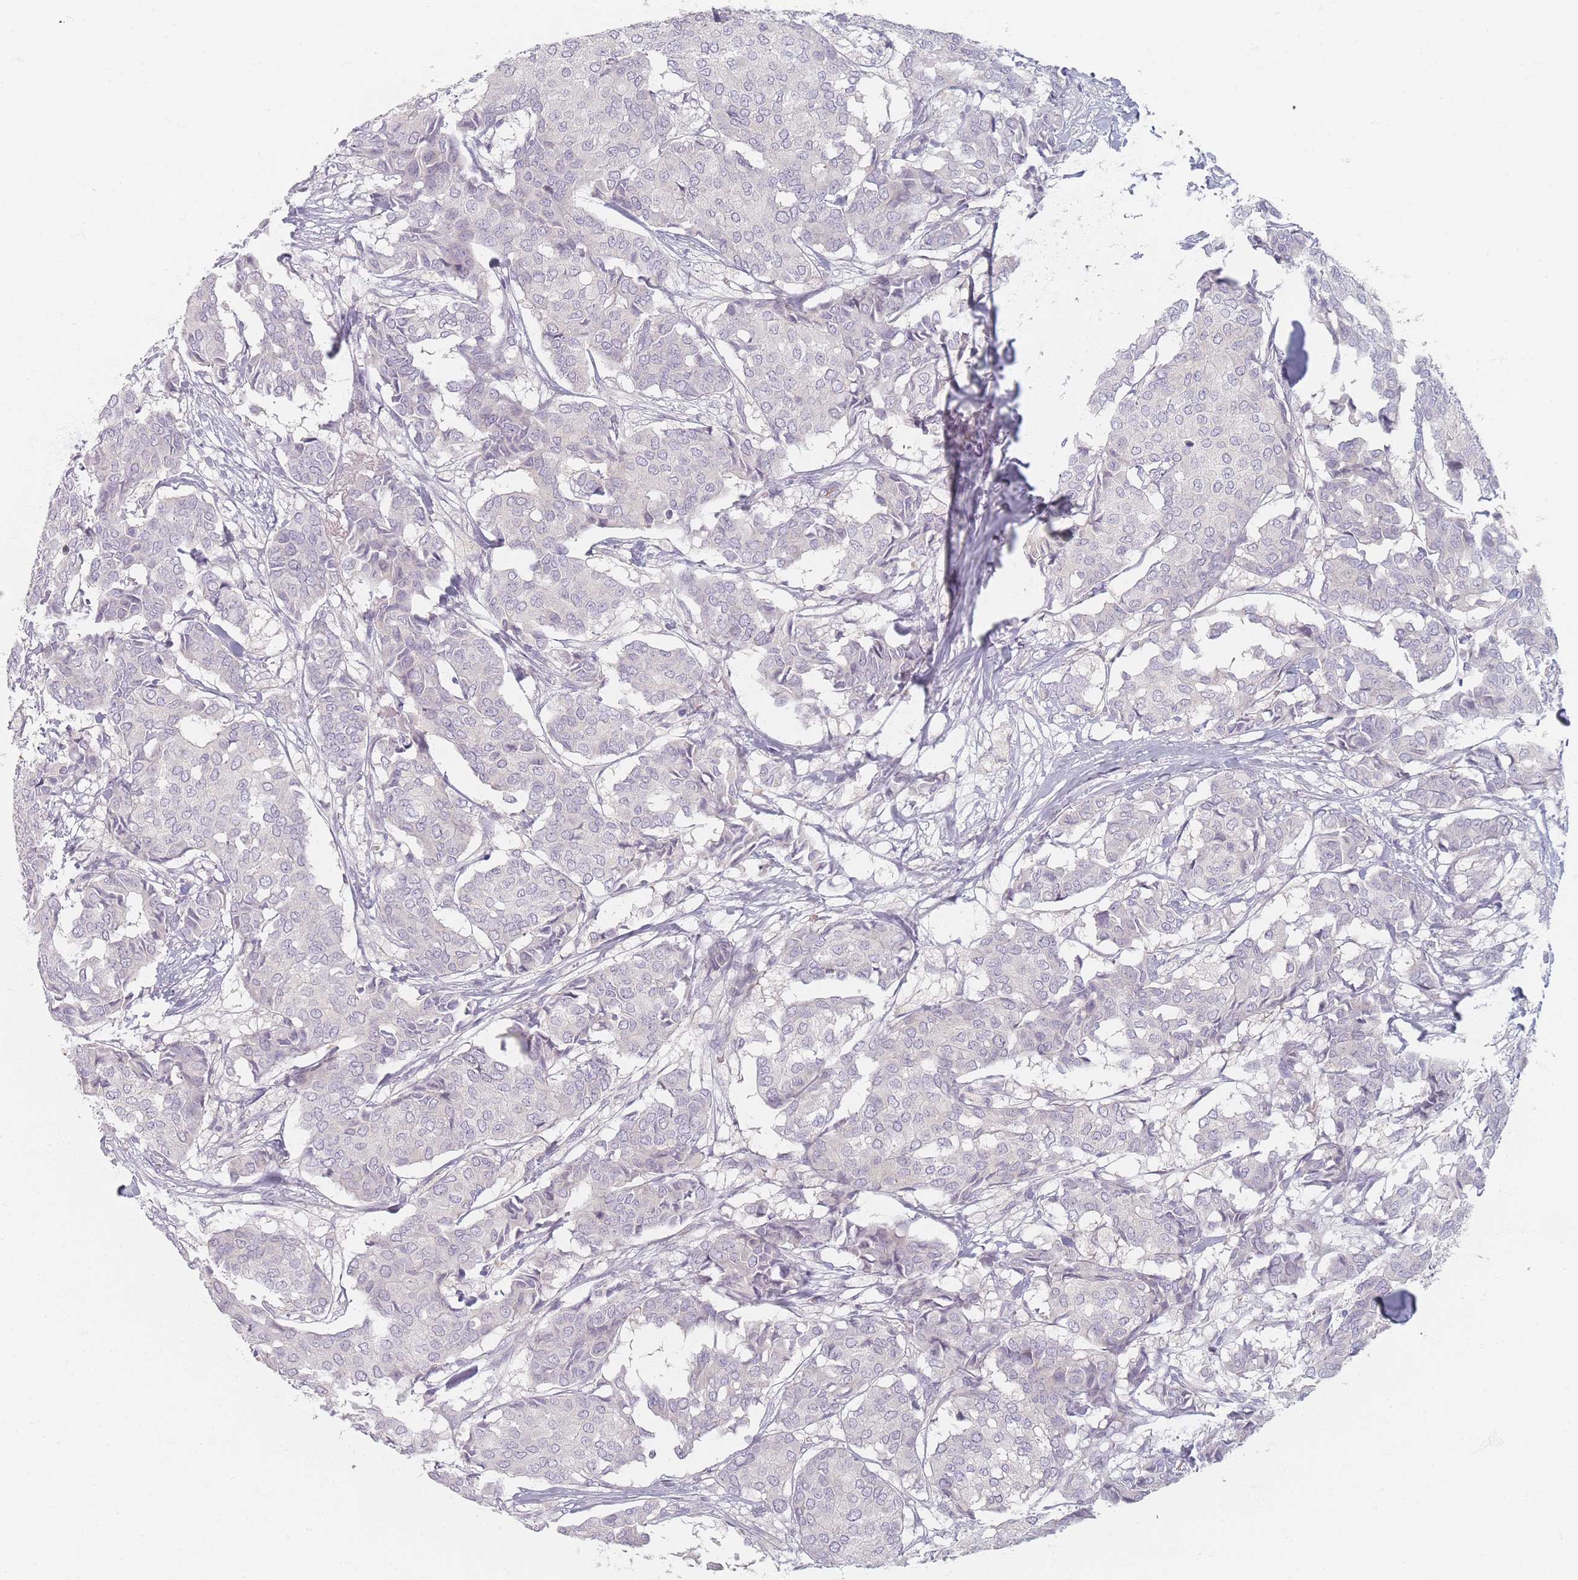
{"staining": {"intensity": "negative", "quantity": "none", "location": "none"}, "tissue": "breast cancer", "cell_type": "Tumor cells", "image_type": "cancer", "snomed": [{"axis": "morphology", "description": "Duct carcinoma"}, {"axis": "topography", "description": "Breast"}], "caption": "Histopathology image shows no protein staining in tumor cells of invasive ductal carcinoma (breast) tissue.", "gene": "TMOD1", "patient": {"sex": "female", "age": 75}}